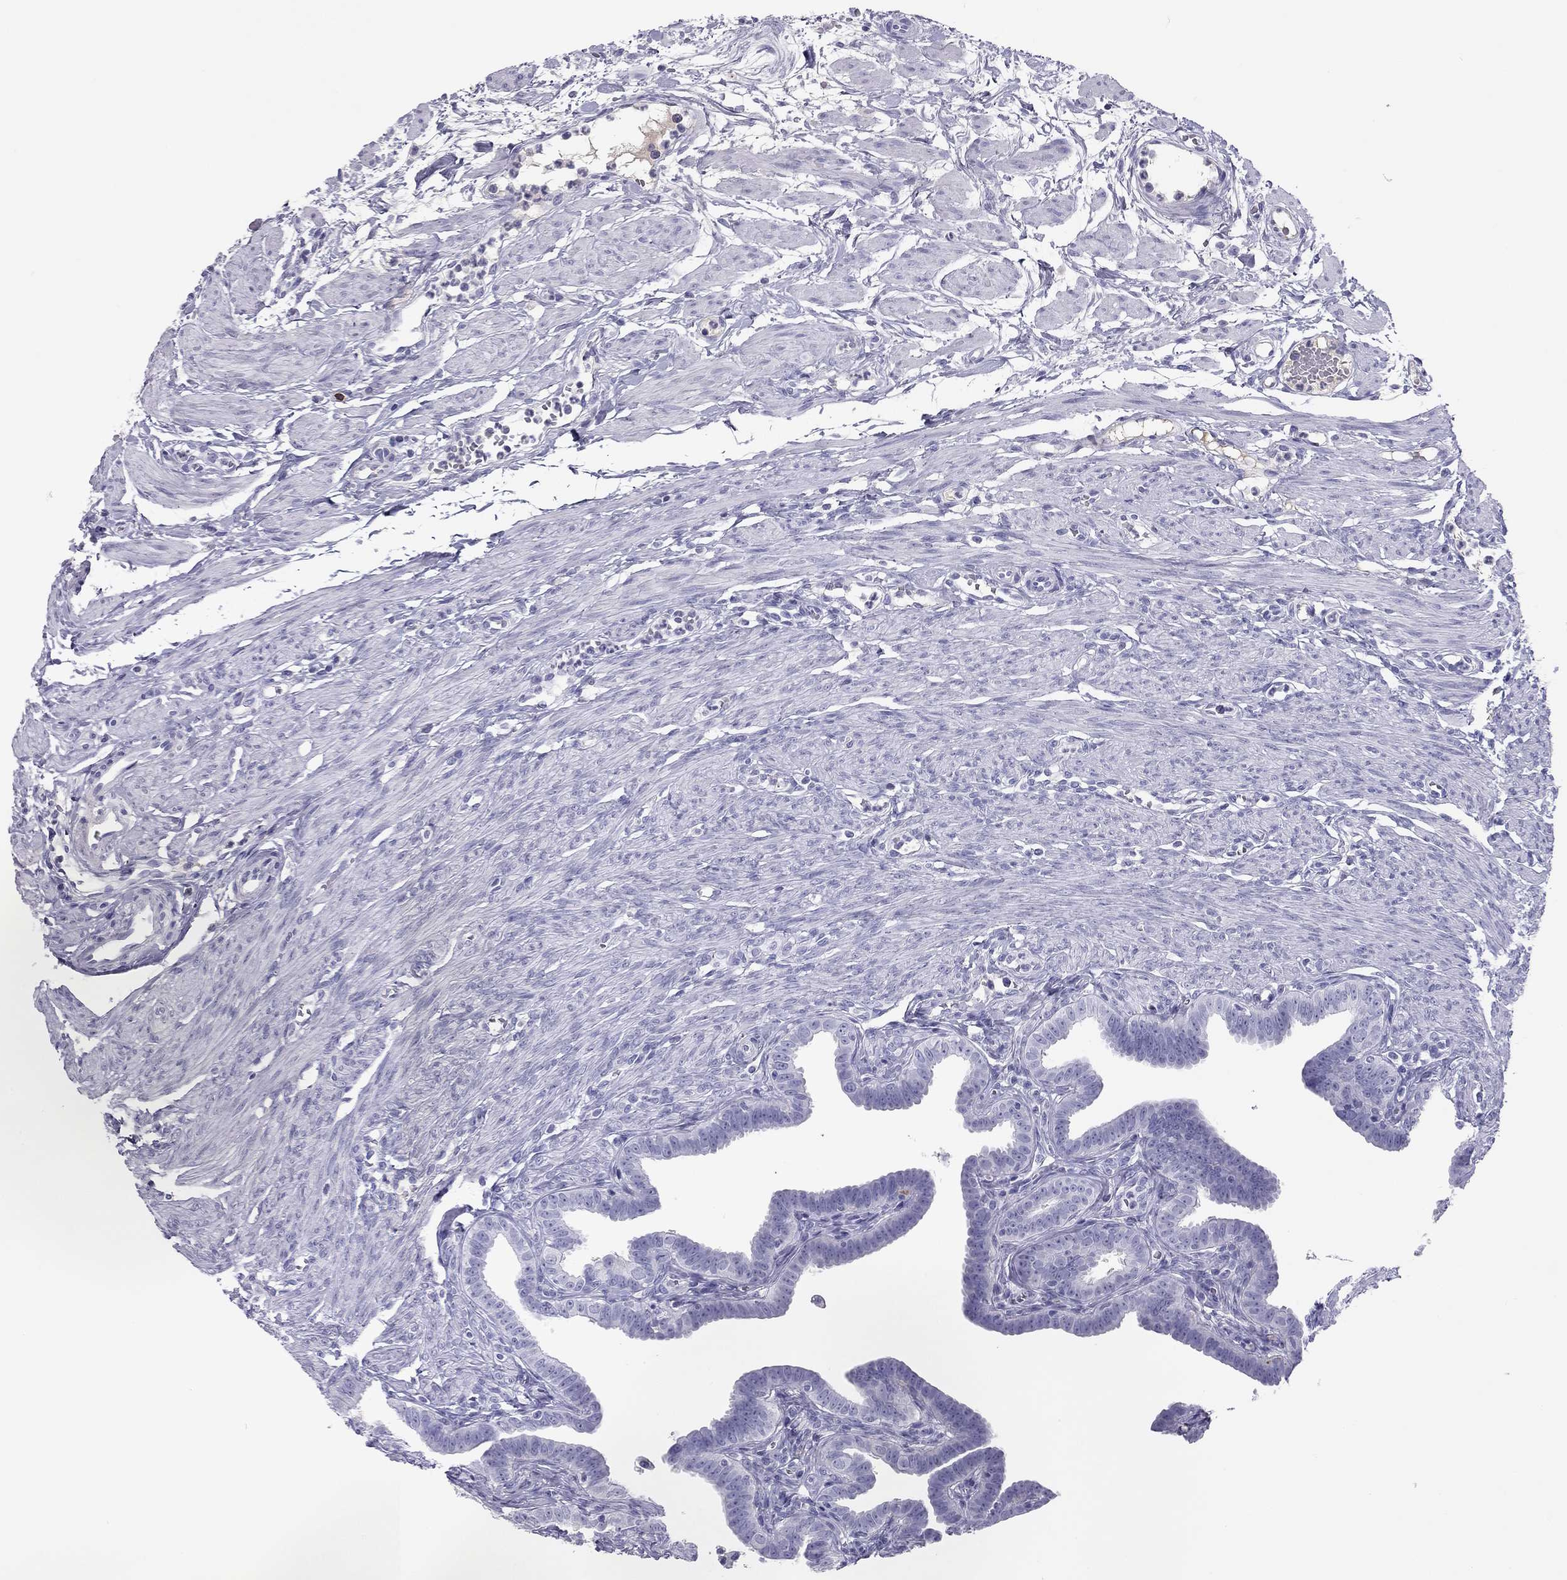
{"staining": {"intensity": "negative", "quantity": "none", "location": "none"}, "tissue": "fallopian tube", "cell_type": "Glandular cells", "image_type": "normal", "snomed": [{"axis": "morphology", "description": "Normal tissue, NOS"}, {"axis": "topography", "description": "Fallopian tube"}, {"axis": "topography", "description": "Ovary"}], "caption": "Histopathology image shows no significant protein positivity in glandular cells of normal fallopian tube. (DAB immunohistochemistry visualized using brightfield microscopy, high magnification).", "gene": "KLRG1", "patient": {"sex": "female", "age": 33}}